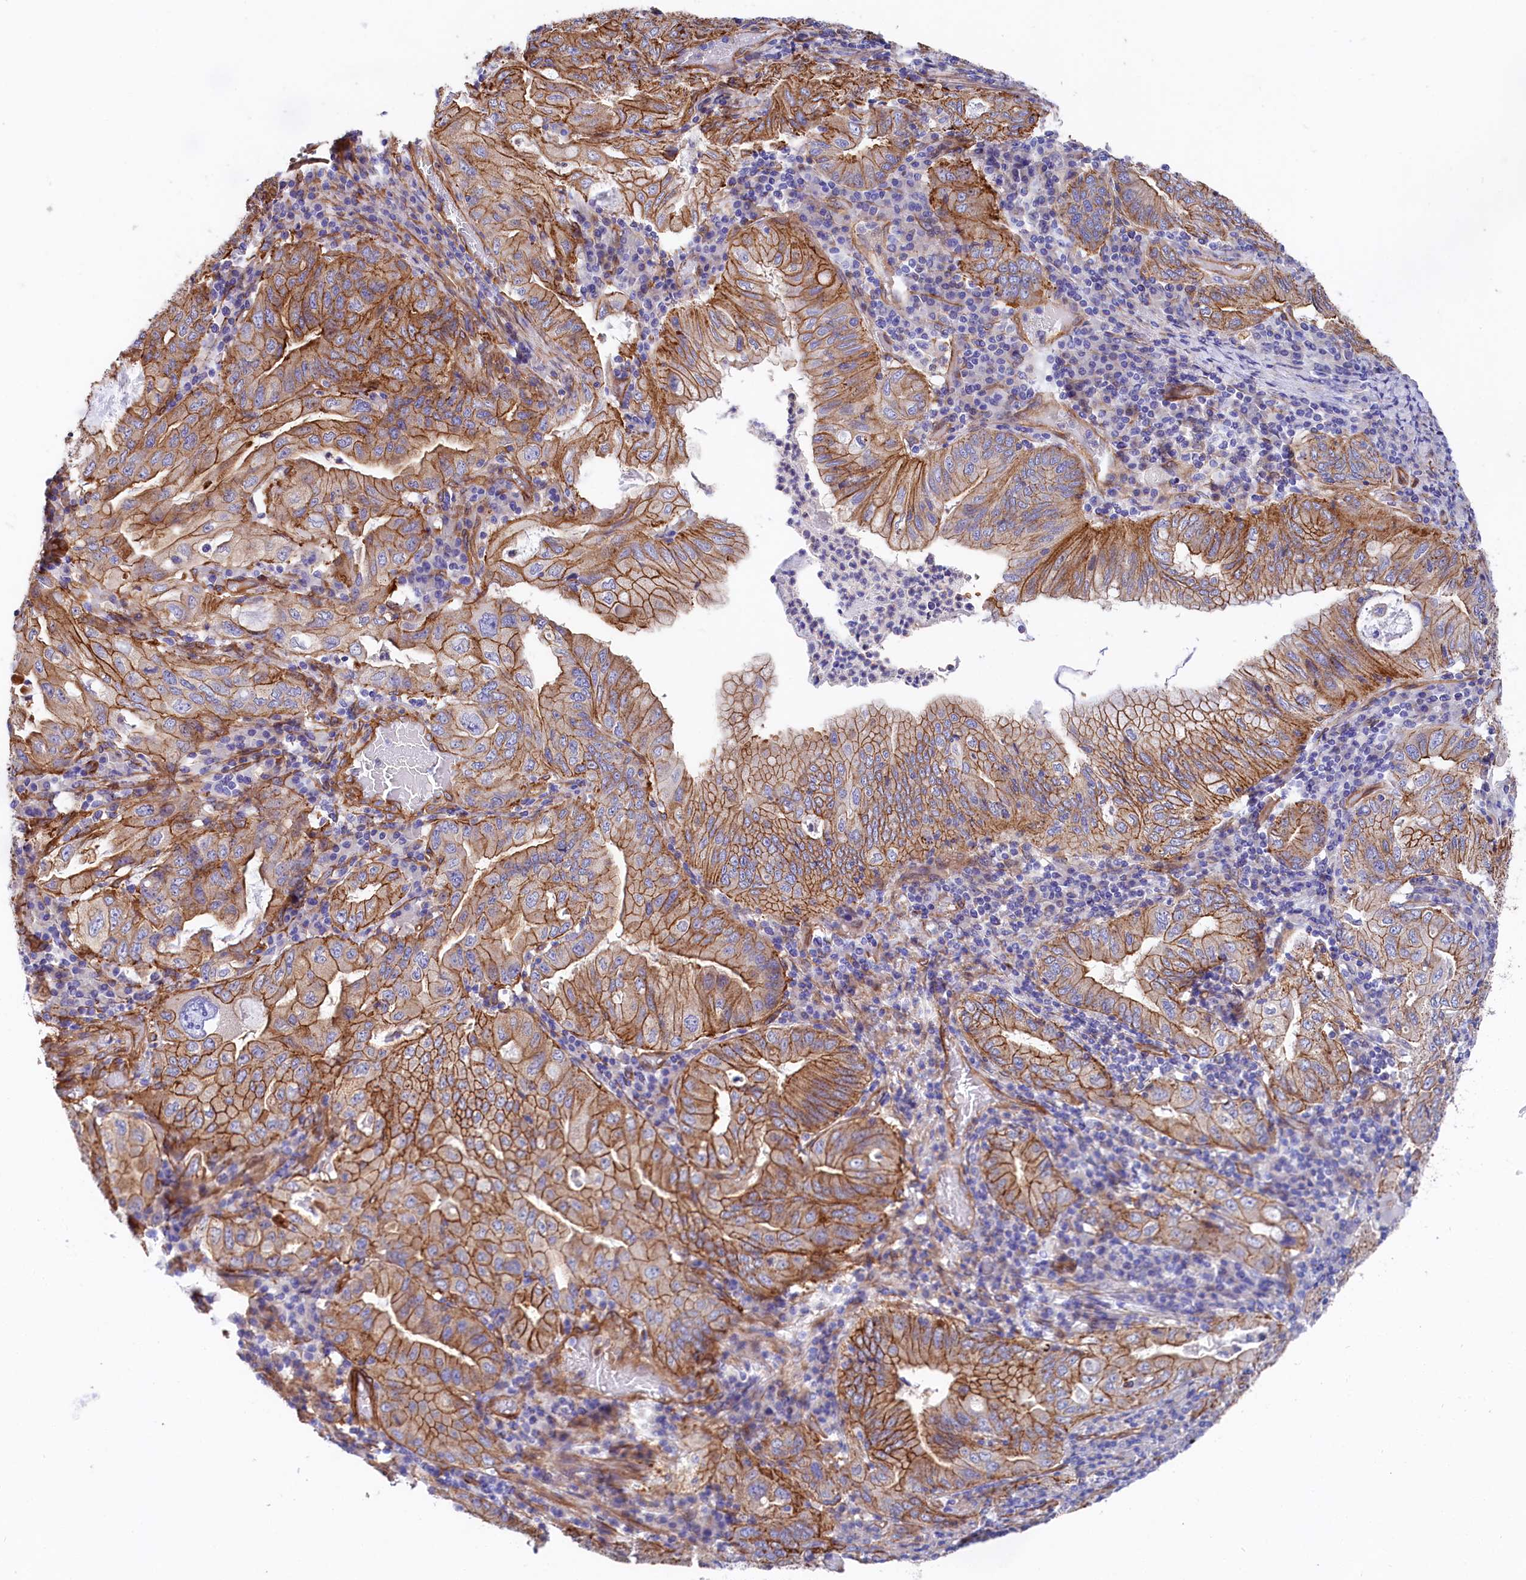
{"staining": {"intensity": "moderate", "quantity": ">75%", "location": "cytoplasmic/membranous"}, "tissue": "stomach cancer", "cell_type": "Tumor cells", "image_type": "cancer", "snomed": [{"axis": "morphology", "description": "Normal tissue, NOS"}, {"axis": "morphology", "description": "Adenocarcinoma, NOS"}, {"axis": "topography", "description": "Esophagus"}, {"axis": "topography", "description": "Stomach, upper"}, {"axis": "topography", "description": "Peripheral nerve tissue"}], "caption": "Moderate cytoplasmic/membranous protein expression is seen in about >75% of tumor cells in stomach adenocarcinoma.", "gene": "TNKS1BP1", "patient": {"sex": "male", "age": 62}}